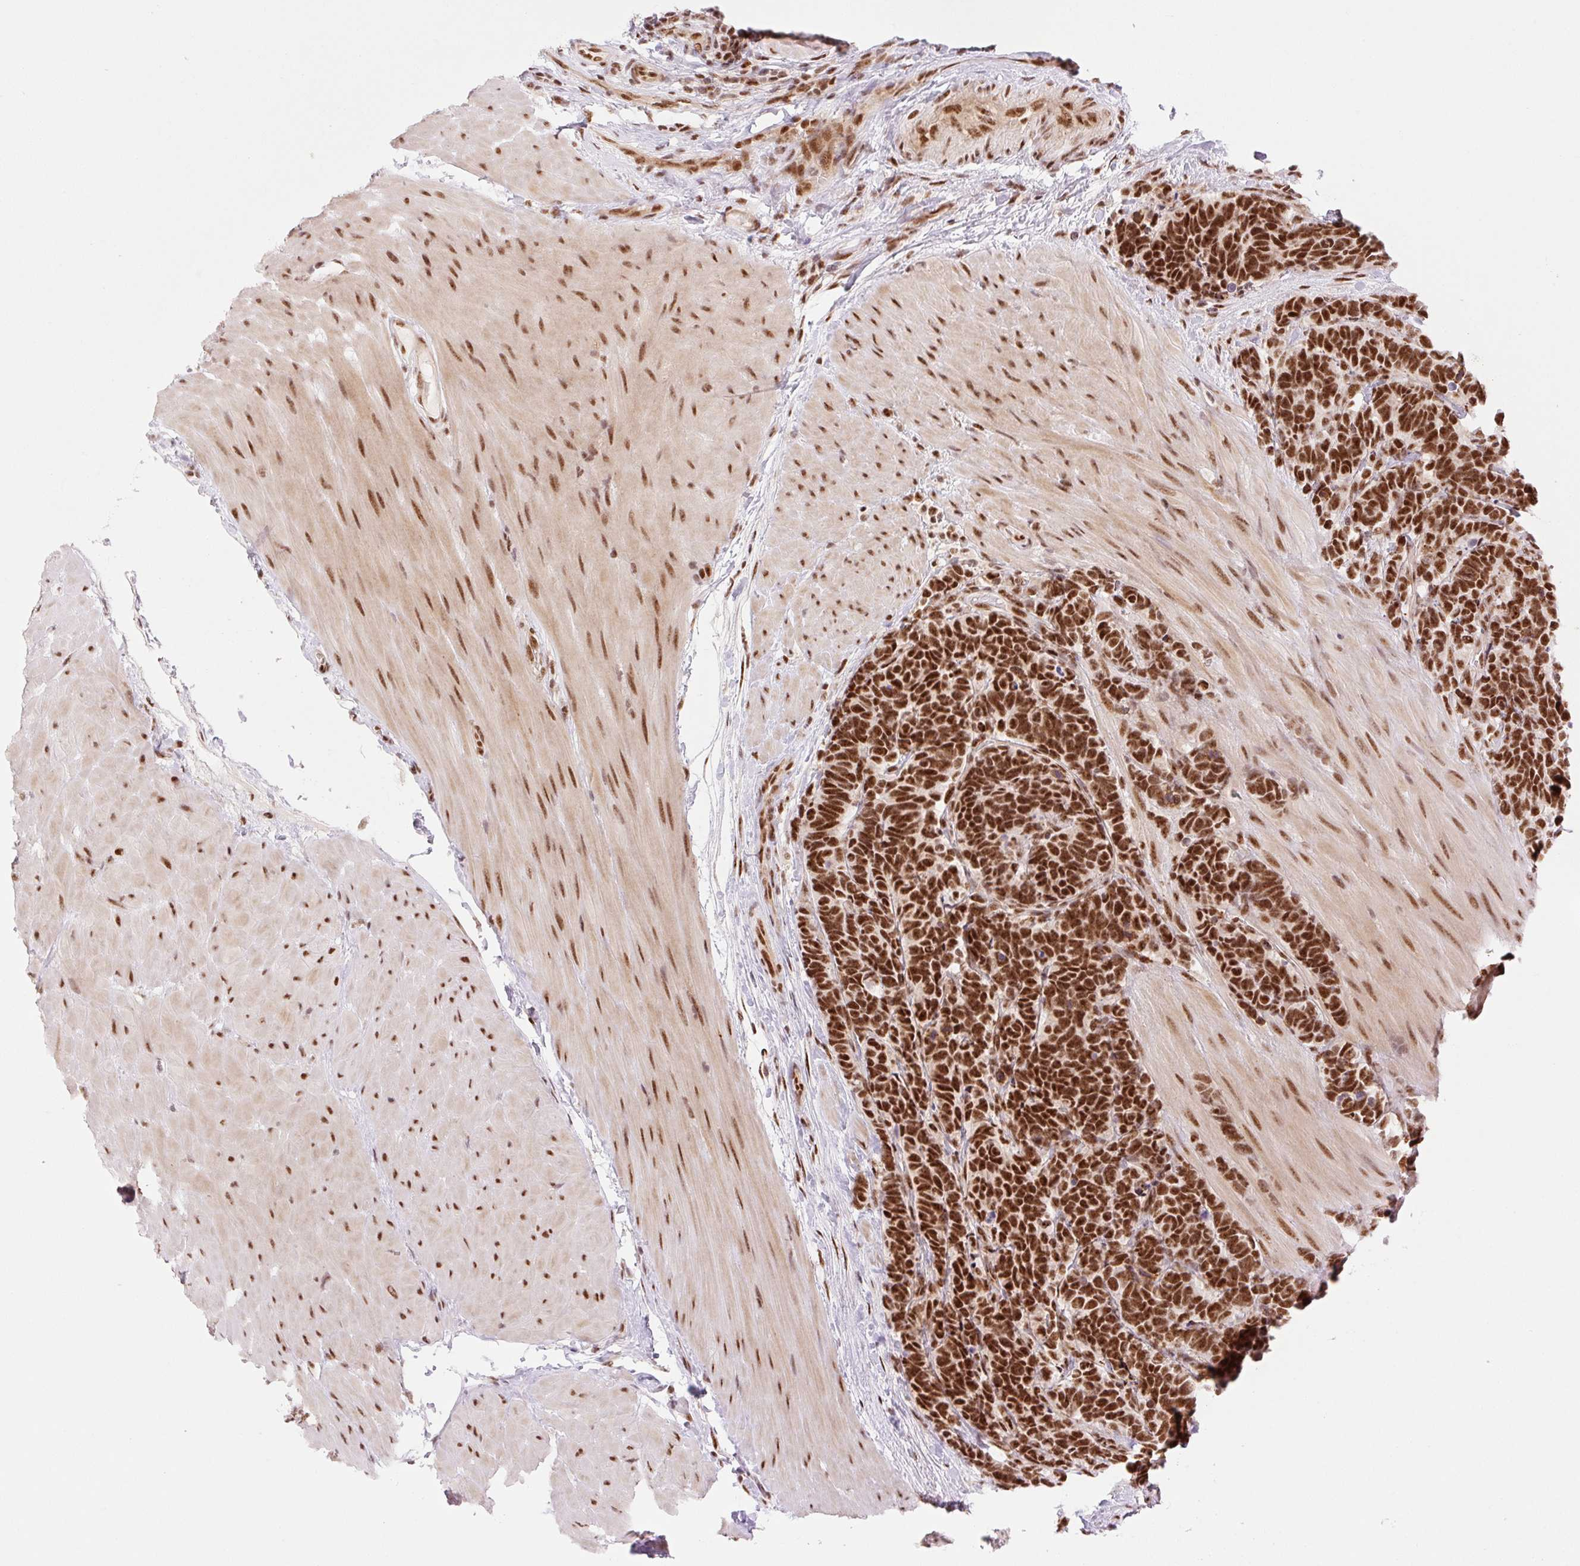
{"staining": {"intensity": "strong", "quantity": ">75%", "location": "nuclear"}, "tissue": "carcinoid", "cell_type": "Tumor cells", "image_type": "cancer", "snomed": [{"axis": "morphology", "description": "Carcinoma, NOS"}, {"axis": "morphology", "description": "Carcinoid, malignant, NOS"}, {"axis": "topography", "description": "Urinary bladder"}], "caption": "The immunohistochemical stain labels strong nuclear positivity in tumor cells of carcinoid (malignant) tissue. (DAB (3,3'-diaminobenzidine) = brown stain, brightfield microscopy at high magnification).", "gene": "PRDM11", "patient": {"sex": "male", "age": 57}}